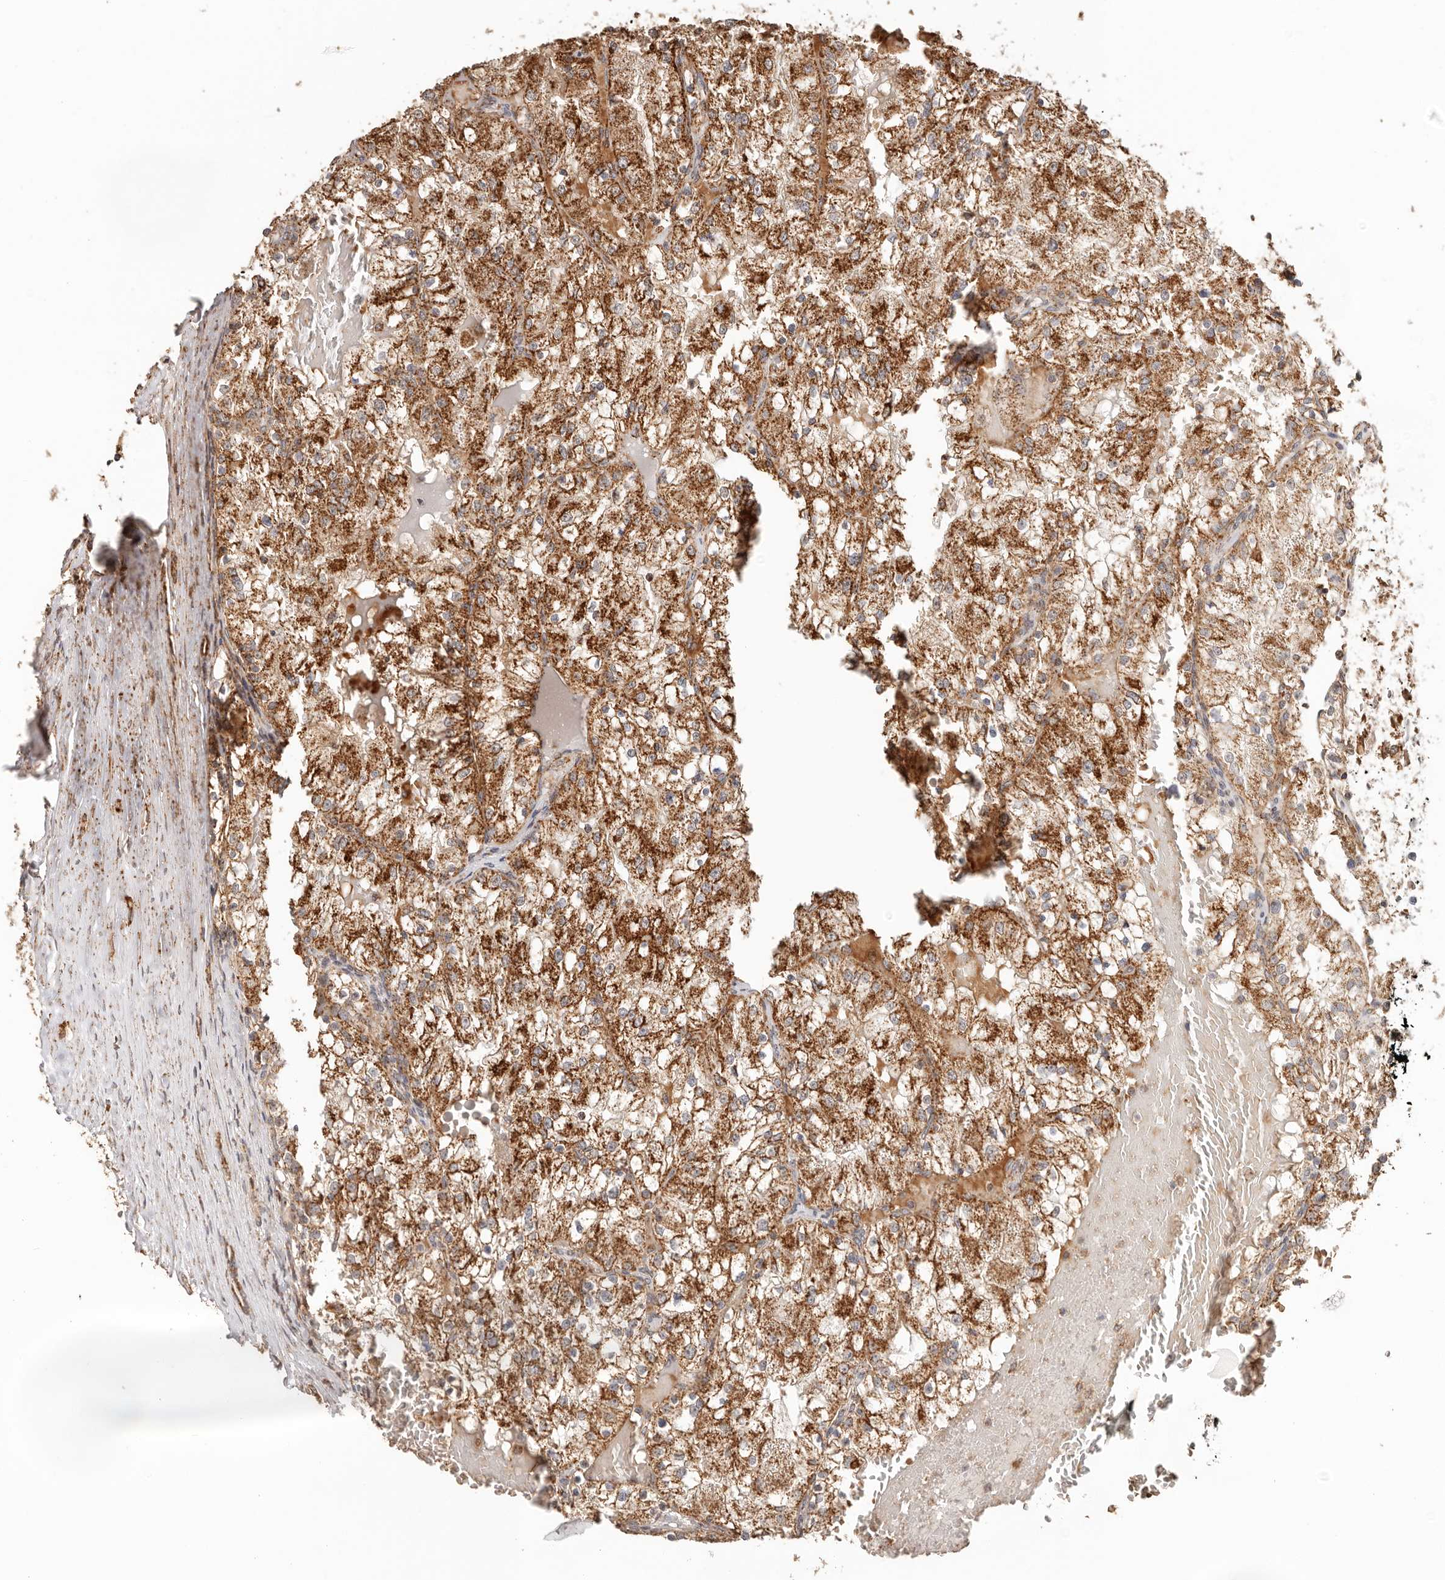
{"staining": {"intensity": "strong", "quantity": ">75%", "location": "cytoplasmic/membranous"}, "tissue": "renal cancer", "cell_type": "Tumor cells", "image_type": "cancer", "snomed": [{"axis": "morphology", "description": "Normal tissue, NOS"}, {"axis": "morphology", "description": "Adenocarcinoma, NOS"}, {"axis": "topography", "description": "Kidney"}], "caption": "Adenocarcinoma (renal) stained with immunohistochemistry (IHC) exhibits strong cytoplasmic/membranous positivity in approximately >75% of tumor cells.", "gene": "NDUFB11", "patient": {"sex": "male", "age": 68}}